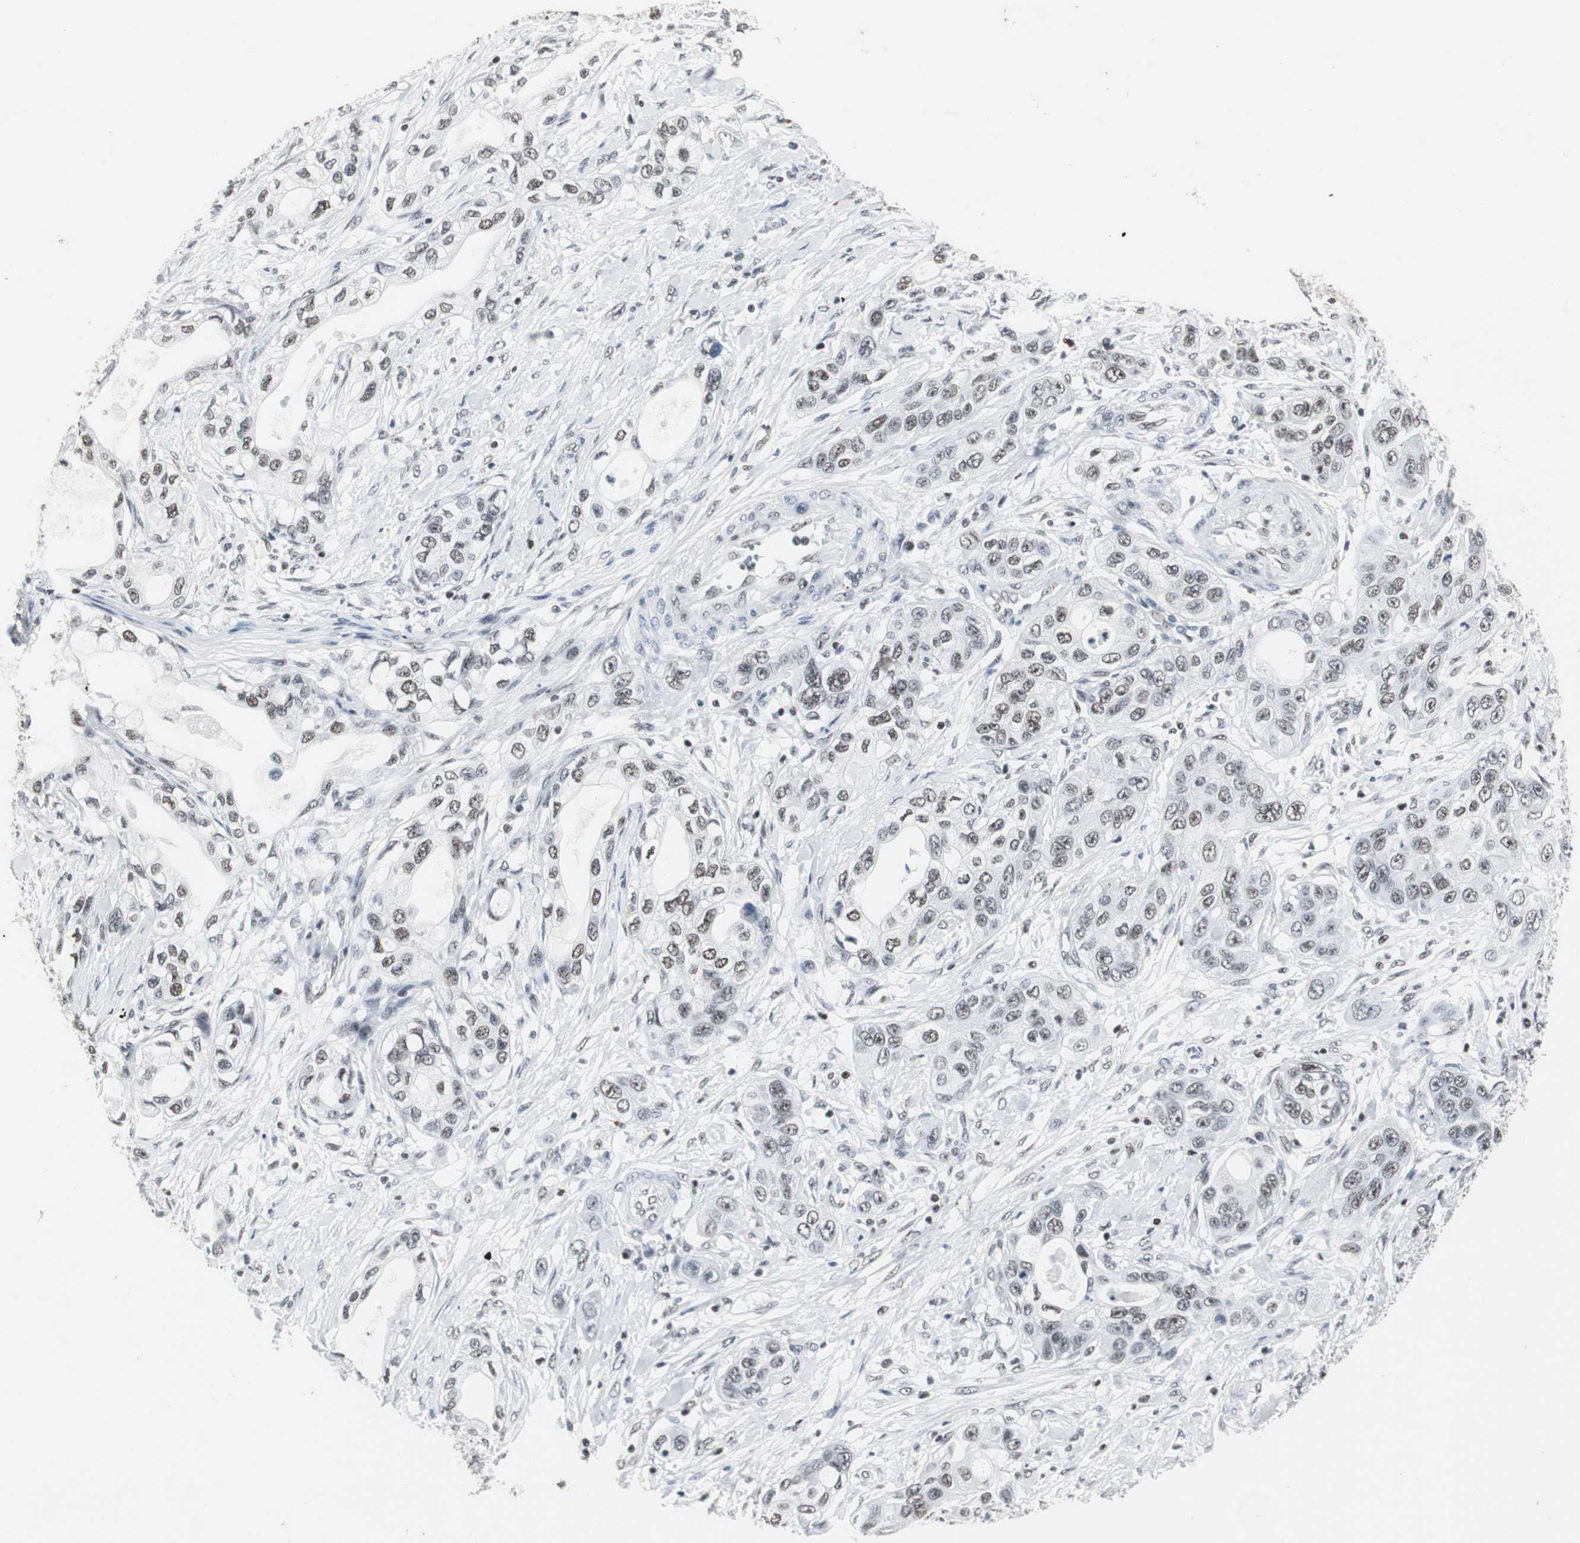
{"staining": {"intensity": "weak", "quantity": "25%-75%", "location": "nuclear"}, "tissue": "pancreatic cancer", "cell_type": "Tumor cells", "image_type": "cancer", "snomed": [{"axis": "morphology", "description": "Adenocarcinoma, NOS"}, {"axis": "topography", "description": "Pancreas"}], "caption": "A brown stain labels weak nuclear expression of a protein in pancreatic cancer (adenocarcinoma) tumor cells.", "gene": "RAD9A", "patient": {"sex": "female", "age": 70}}